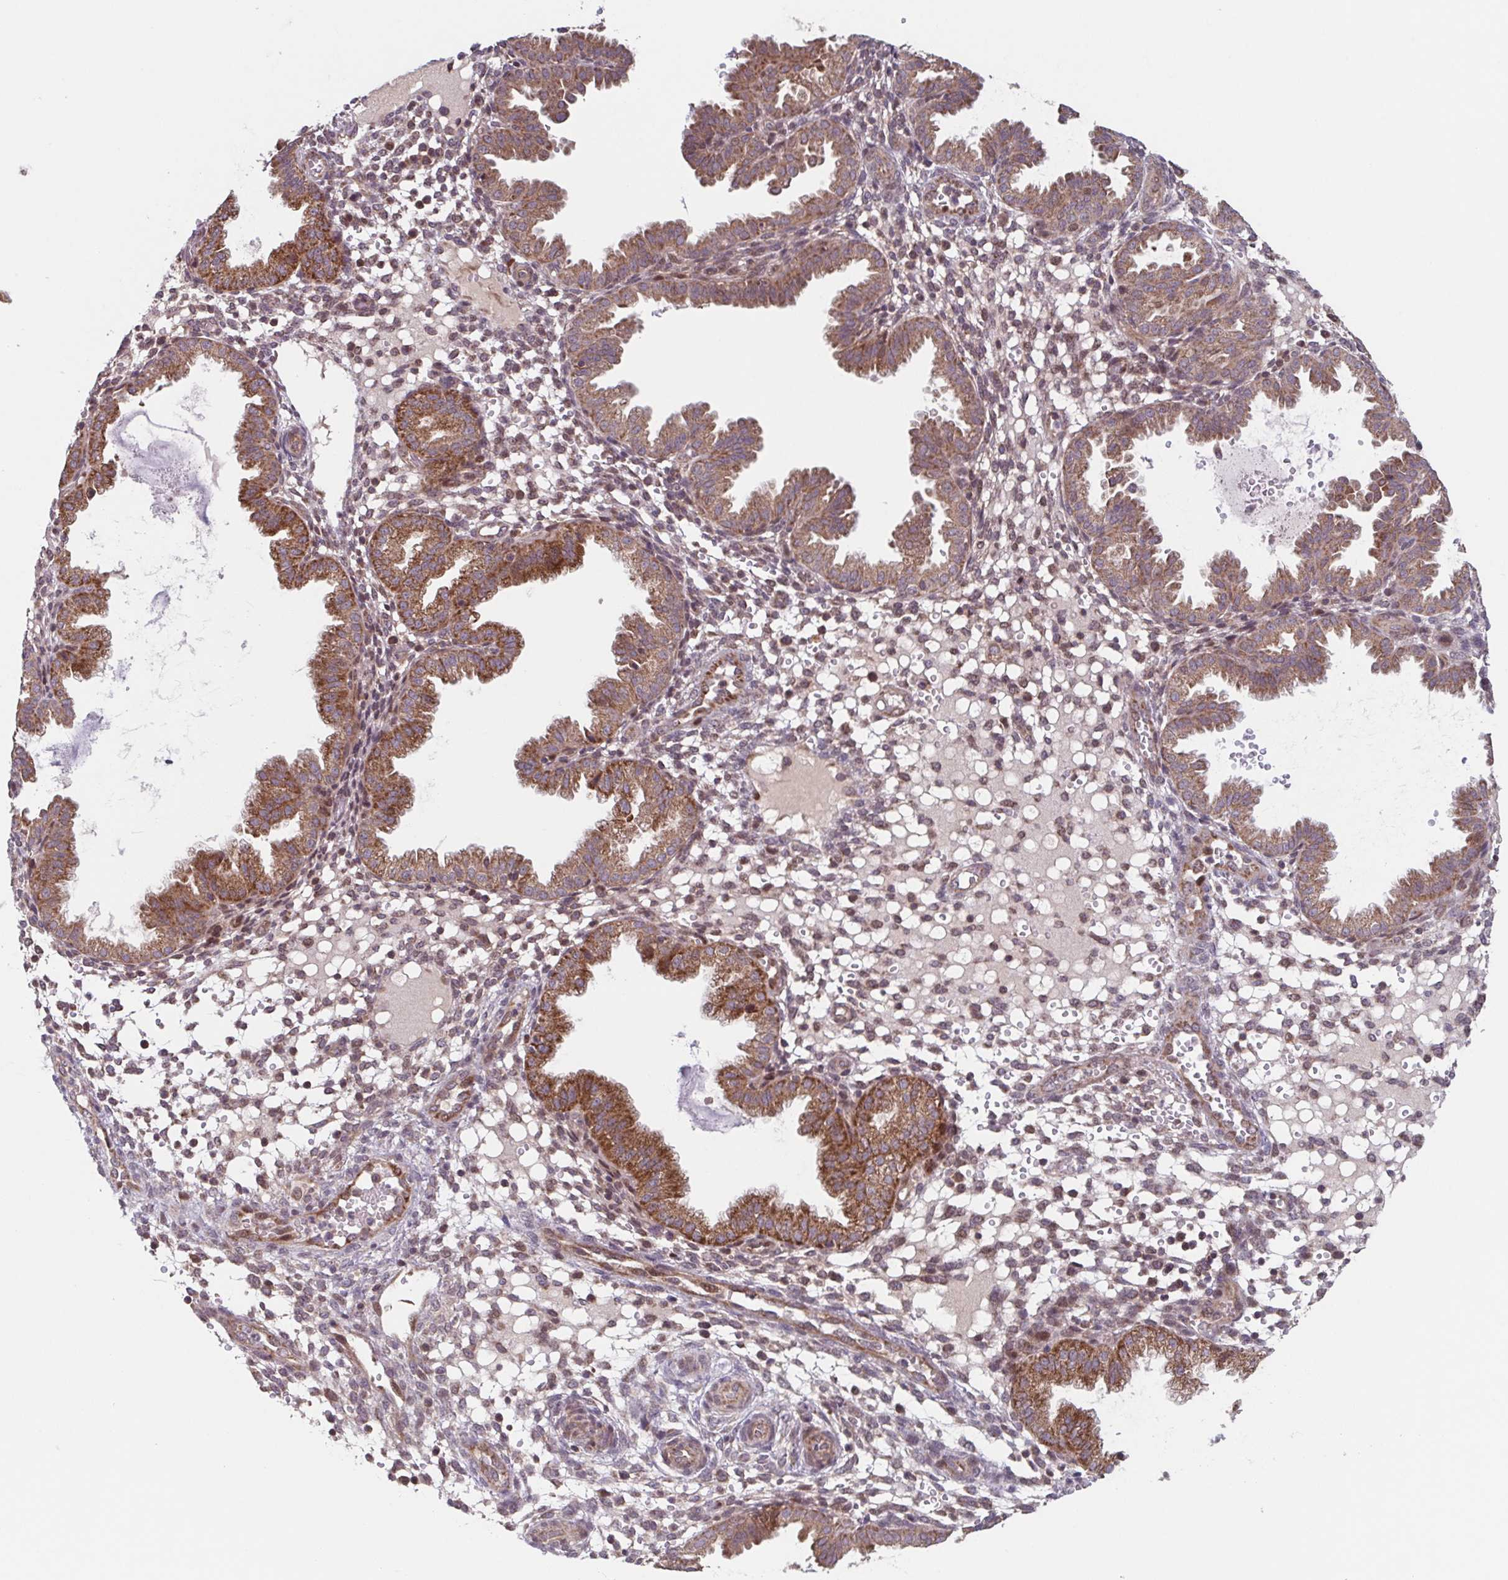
{"staining": {"intensity": "weak", "quantity": "25%-75%", "location": "cytoplasmic/membranous,nuclear"}, "tissue": "endometrium", "cell_type": "Cells in endometrial stroma", "image_type": "normal", "snomed": [{"axis": "morphology", "description": "Normal tissue, NOS"}, {"axis": "topography", "description": "Endometrium"}], "caption": "Endometrium stained with a brown dye demonstrates weak cytoplasmic/membranous,nuclear positive expression in about 25%-75% of cells in endometrial stroma.", "gene": "TTC19", "patient": {"sex": "female", "age": 33}}